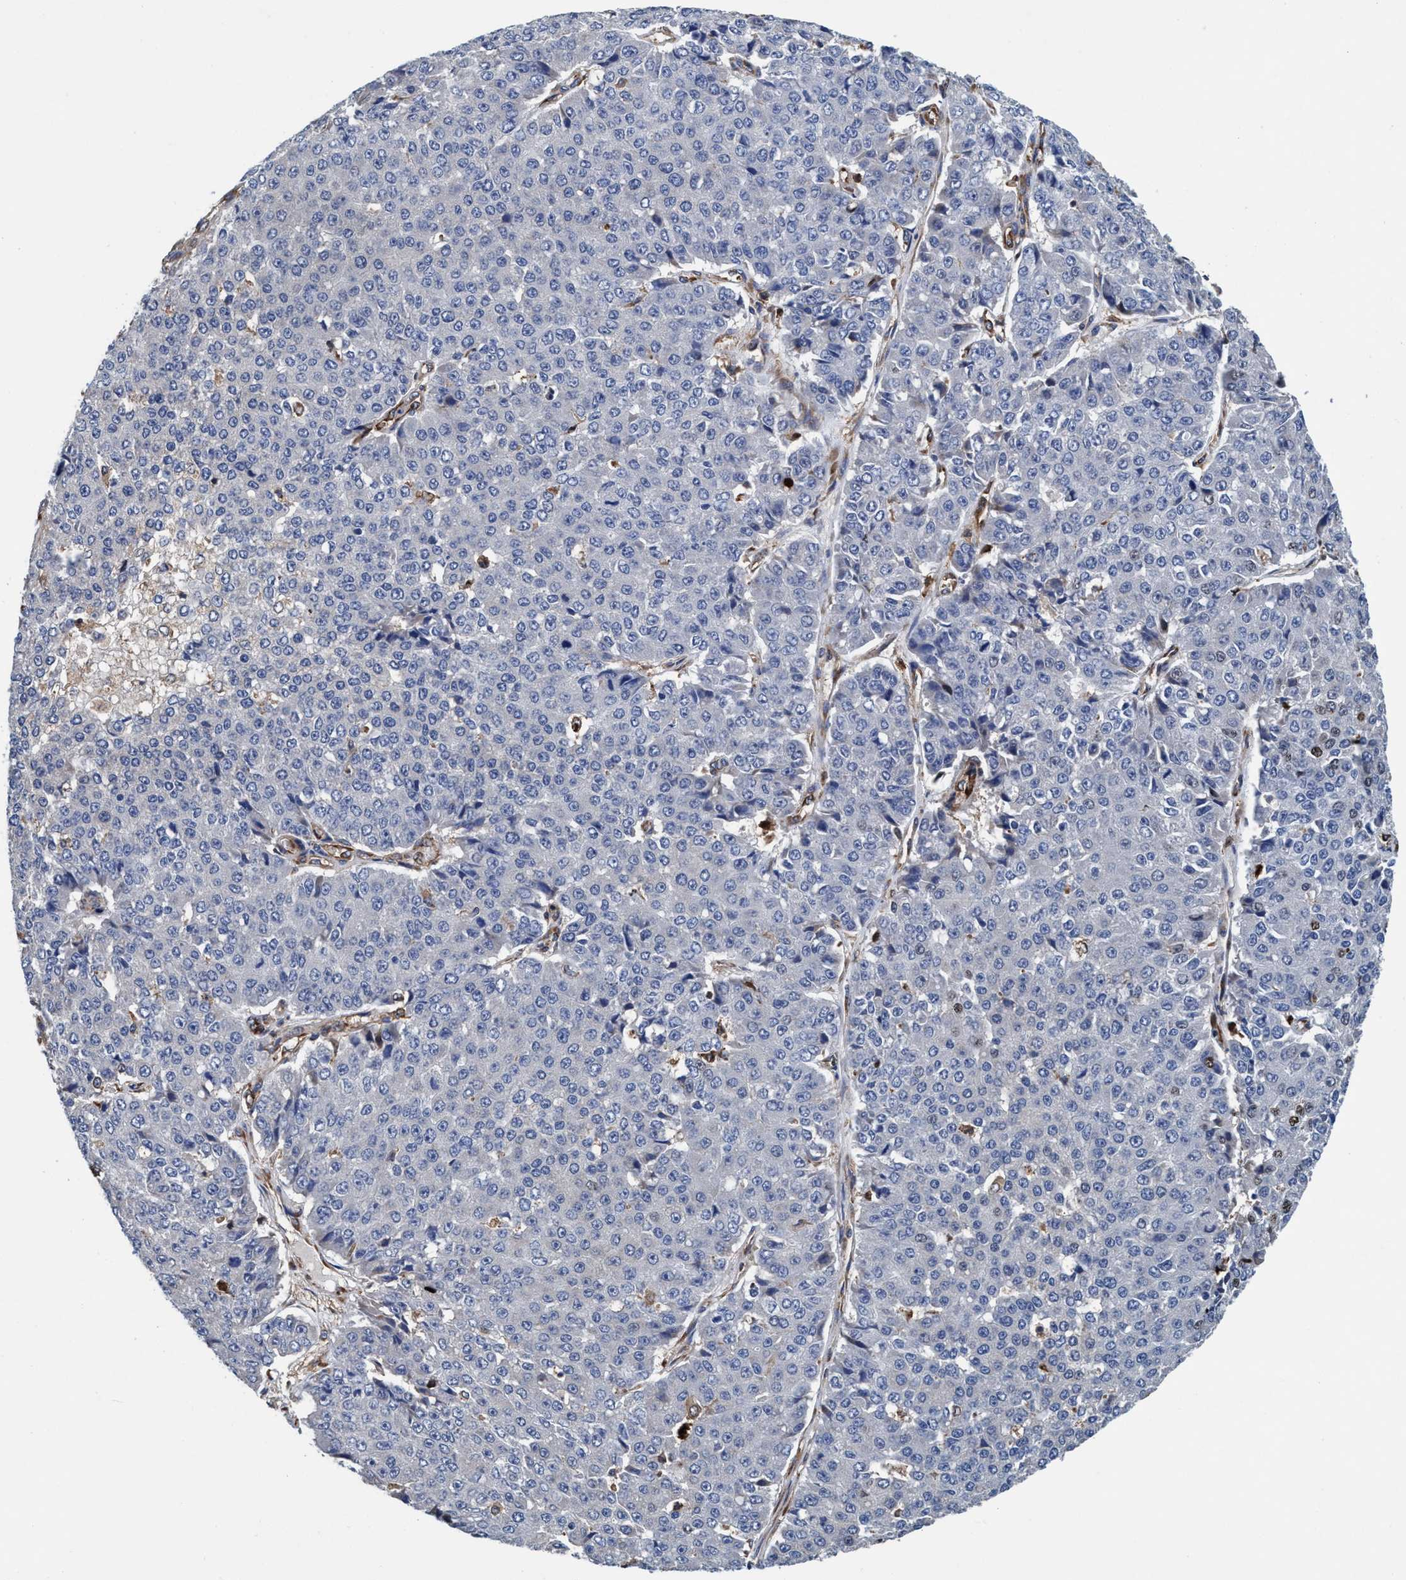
{"staining": {"intensity": "negative", "quantity": "none", "location": "none"}, "tissue": "pancreatic cancer", "cell_type": "Tumor cells", "image_type": "cancer", "snomed": [{"axis": "morphology", "description": "Adenocarcinoma, NOS"}, {"axis": "topography", "description": "Pancreas"}], "caption": "DAB (3,3'-diaminobenzidine) immunohistochemical staining of human pancreatic cancer (adenocarcinoma) demonstrates no significant staining in tumor cells.", "gene": "ENDOG", "patient": {"sex": "male", "age": 50}}